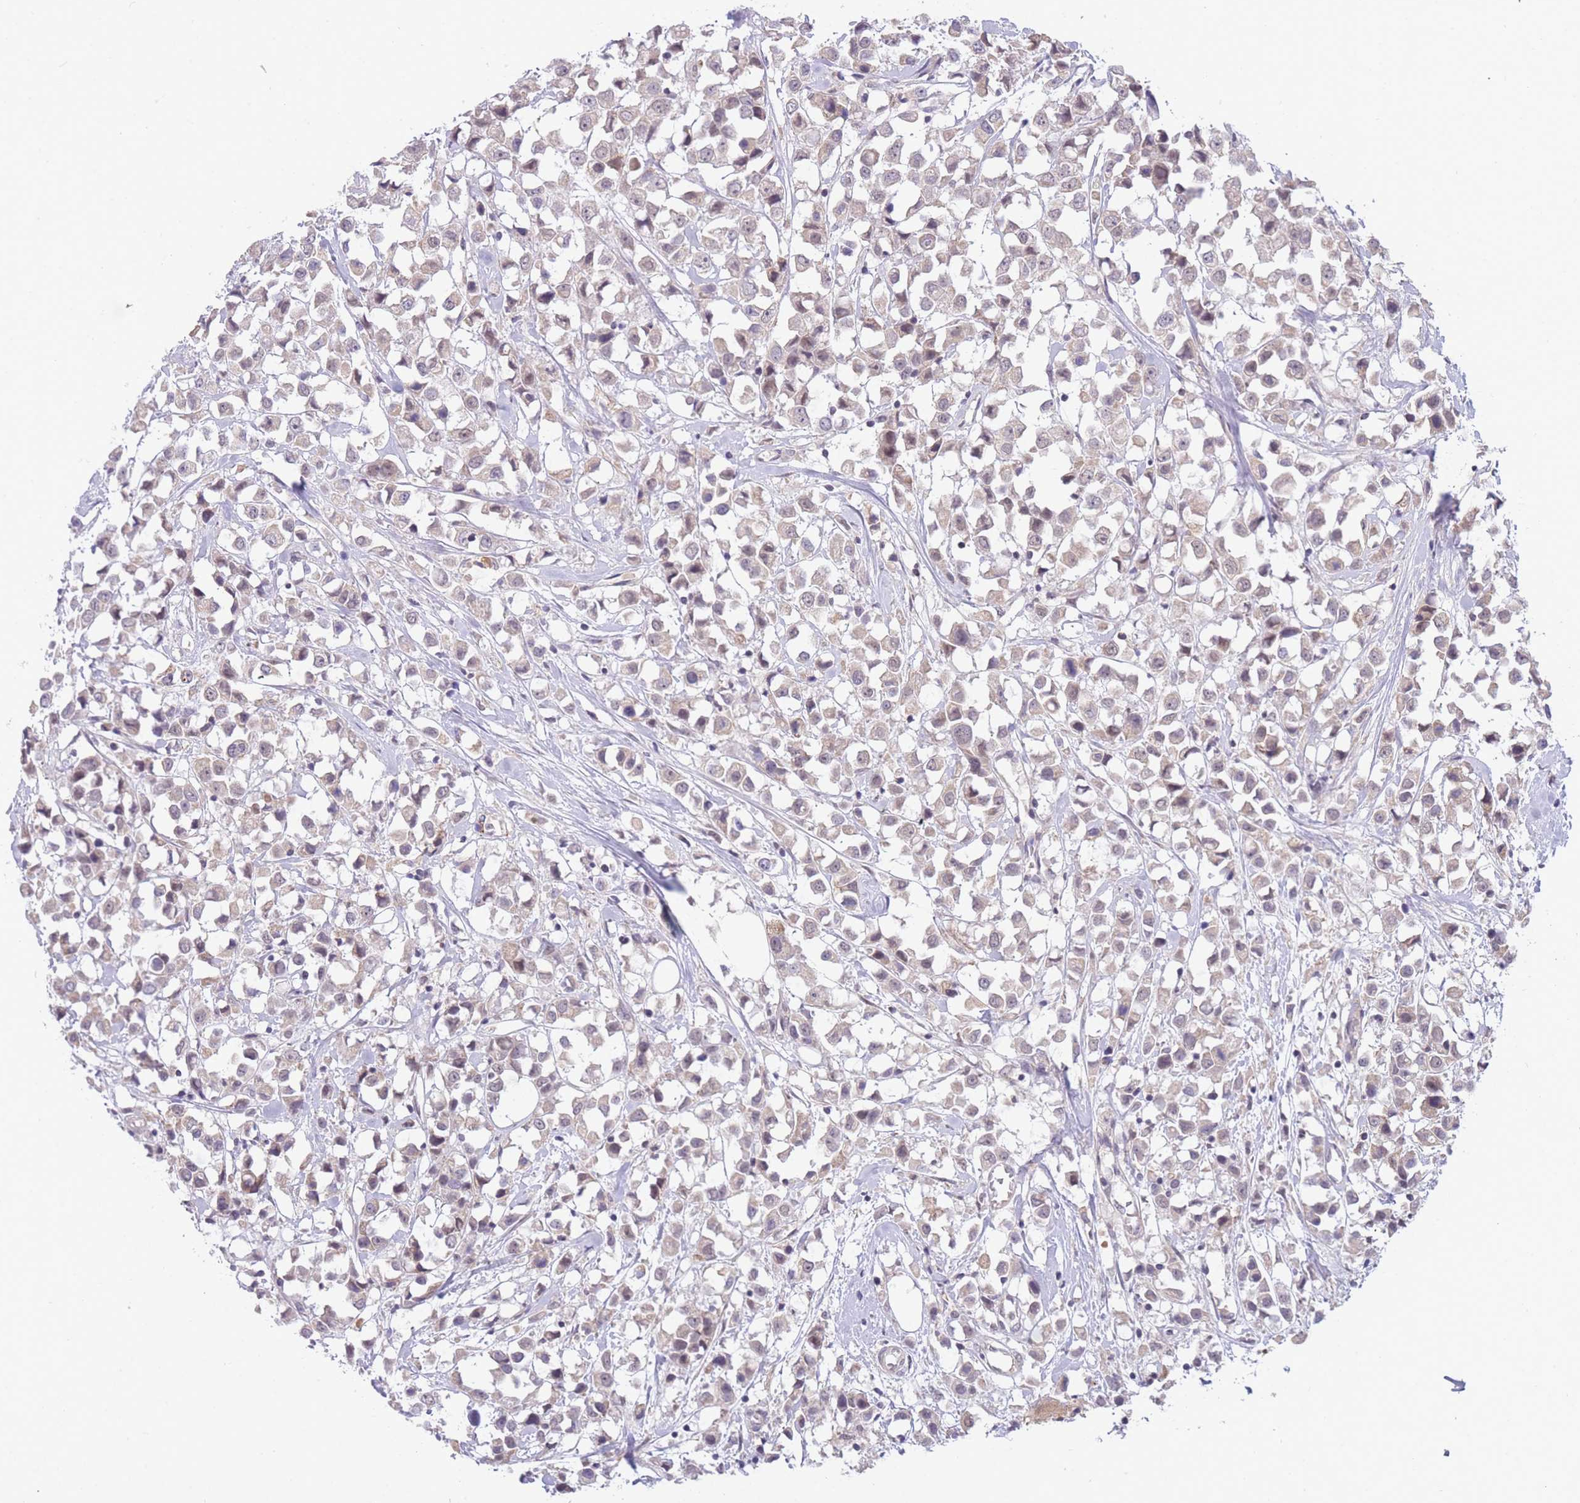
{"staining": {"intensity": "weak", "quantity": "25%-75%", "location": "nuclear"}, "tissue": "breast cancer", "cell_type": "Tumor cells", "image_type": "cancer", "snomed": [{"axis": "morphology", "description": "Duct carcinoma"}, {"axis": "topography", "description": "Breast"}], "caption": "DAB (3,3'-diaminobenzidine) immunohistochemical staining of human breast infiltrating ductal carcinoma shows weak nuclear protein expression in approximately 25%-75% of tumor cells.", "gene": "GOLGA6L25", "patient": {"sex": "female", "age": 61}}